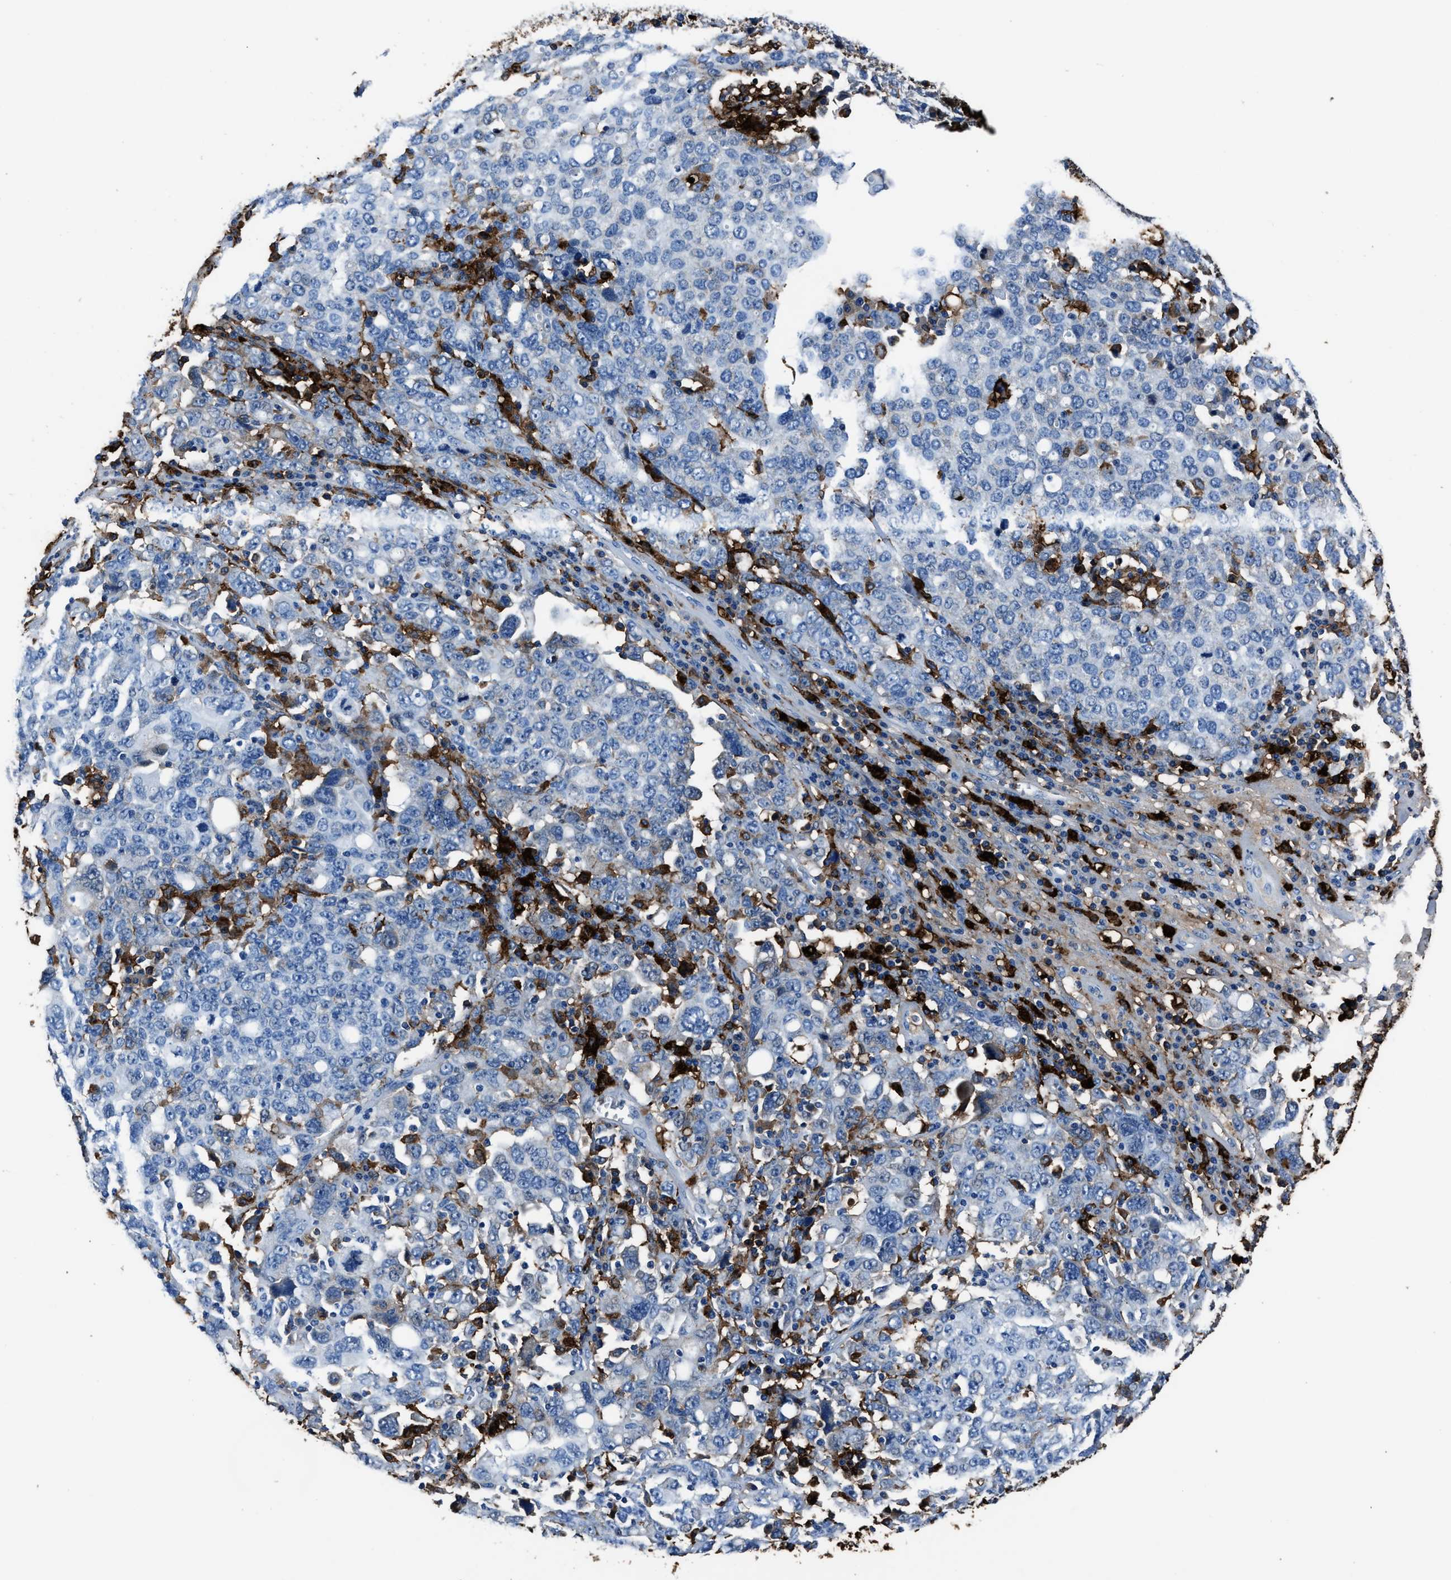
{"staining": {"intensity": "negative", "quantity": "none", "location": "none"}, "tissue": "ovarian cancer", "cell_type": "Tumor cells", "image_type": "cancer", "snomed": [{"axis": "morphology", "description": "Carcinoma, endometroid"}, {"axis": "topography", "description": "Ovary"}], "caption": "Endometroid carcinoma (ovarian) was stained to show a protein in brown. There is no significant positivity in tumor cells. (DAB immunohistochemistry (IHC) with hematoxylin counter stain).", "gene": "FTL", "patient": {"sex": "female", "age": 62}}